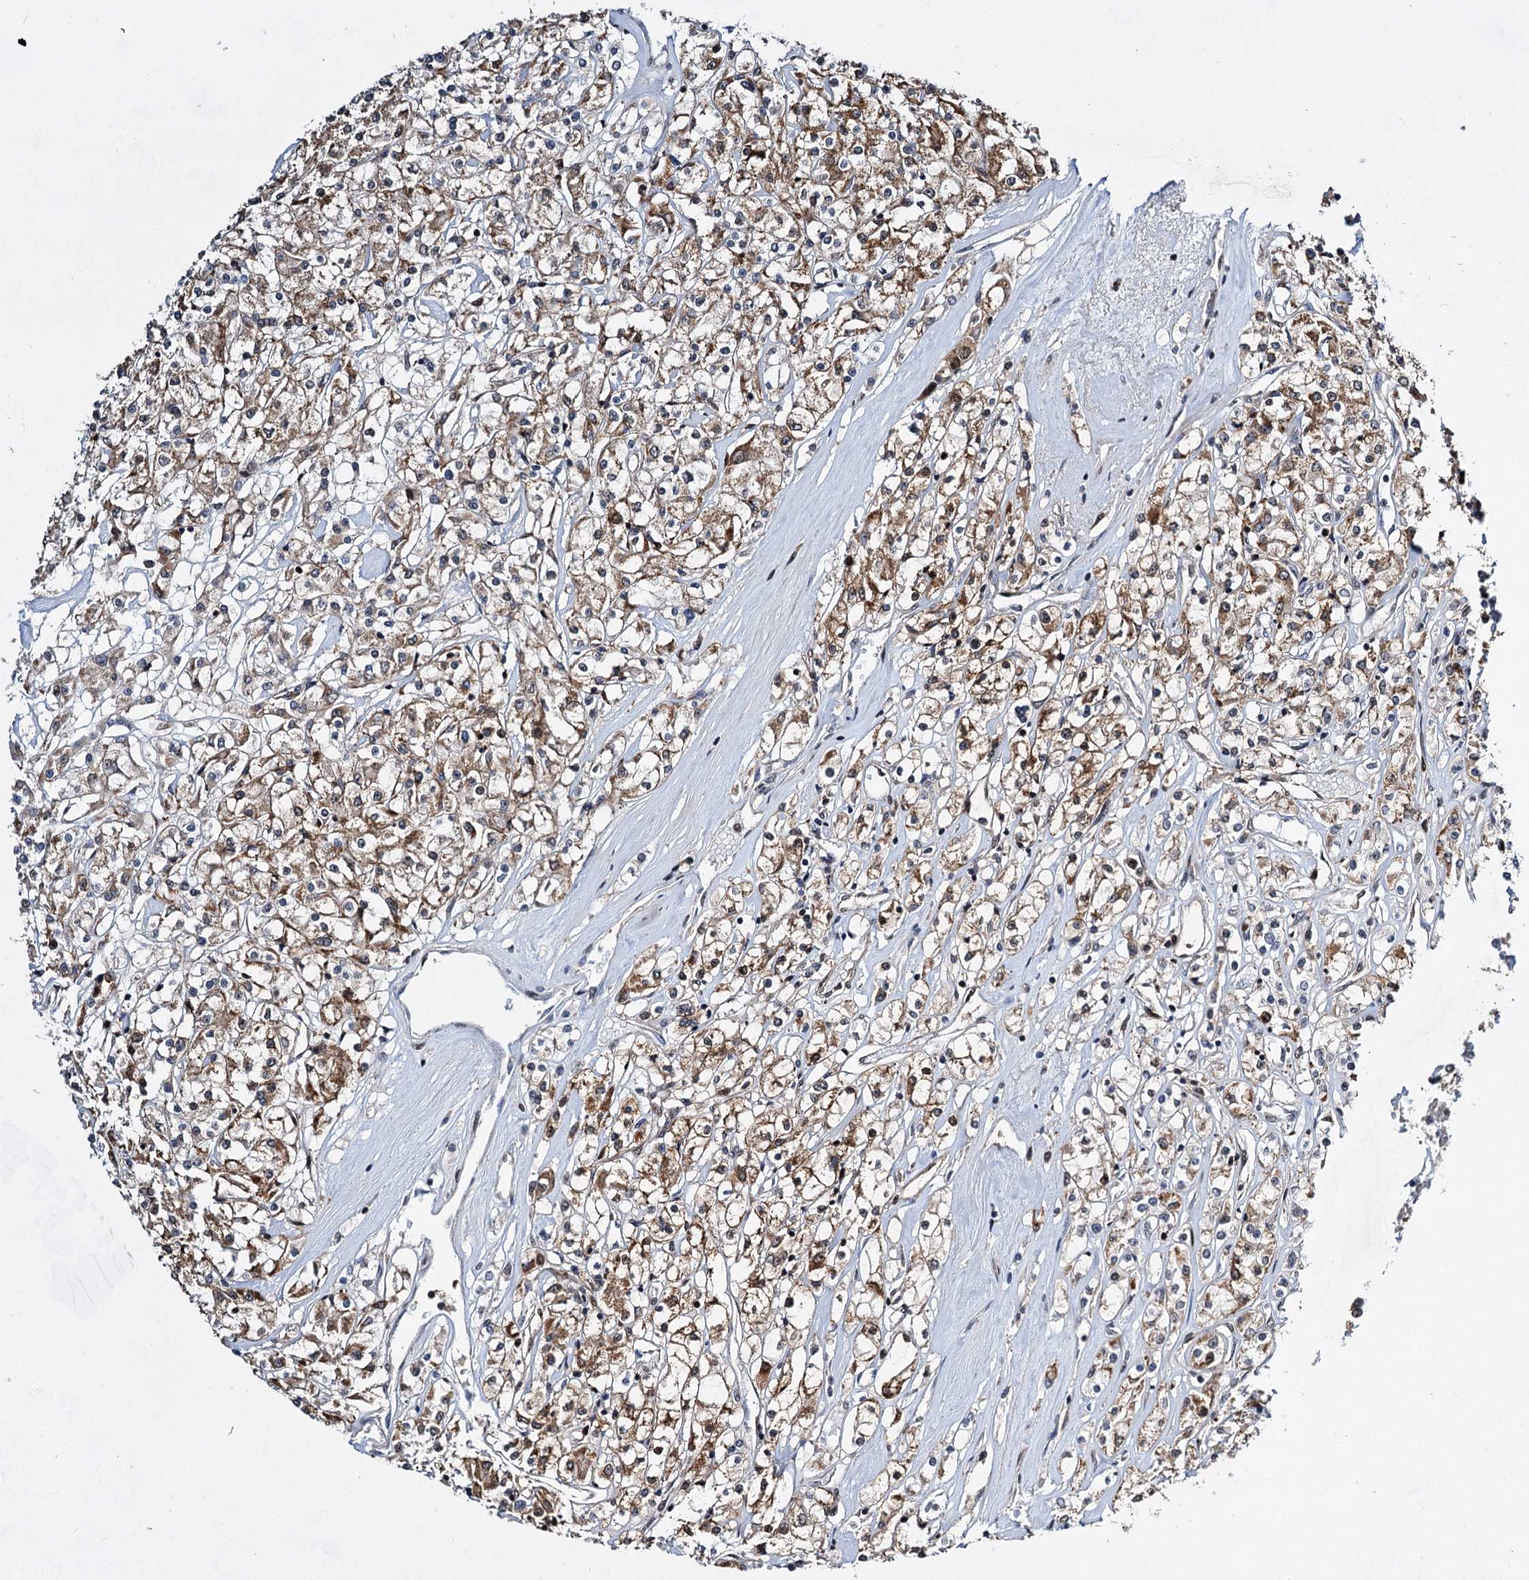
{"staining": {"intensity": "moderate", "quantity": ">75%", "location": "cytoplasmic/membranous"}, "tissue": "renal cancer", "cell_type": "Tumor cells", "image_type": "cancer", "snomed": [{"axis": "morphology", "description": "Adenocarcinoma, NOS"}, {"axis": "topography", "description": "Kidney"}], "caption": "Moderate cytoplasmic/membranous protein positivity is appreciated in about >75% of tumor cells in renal cancer (adenocarcinoma).", "gene": "GPBP1", "patient": {"sex": "female", "age": 59}}